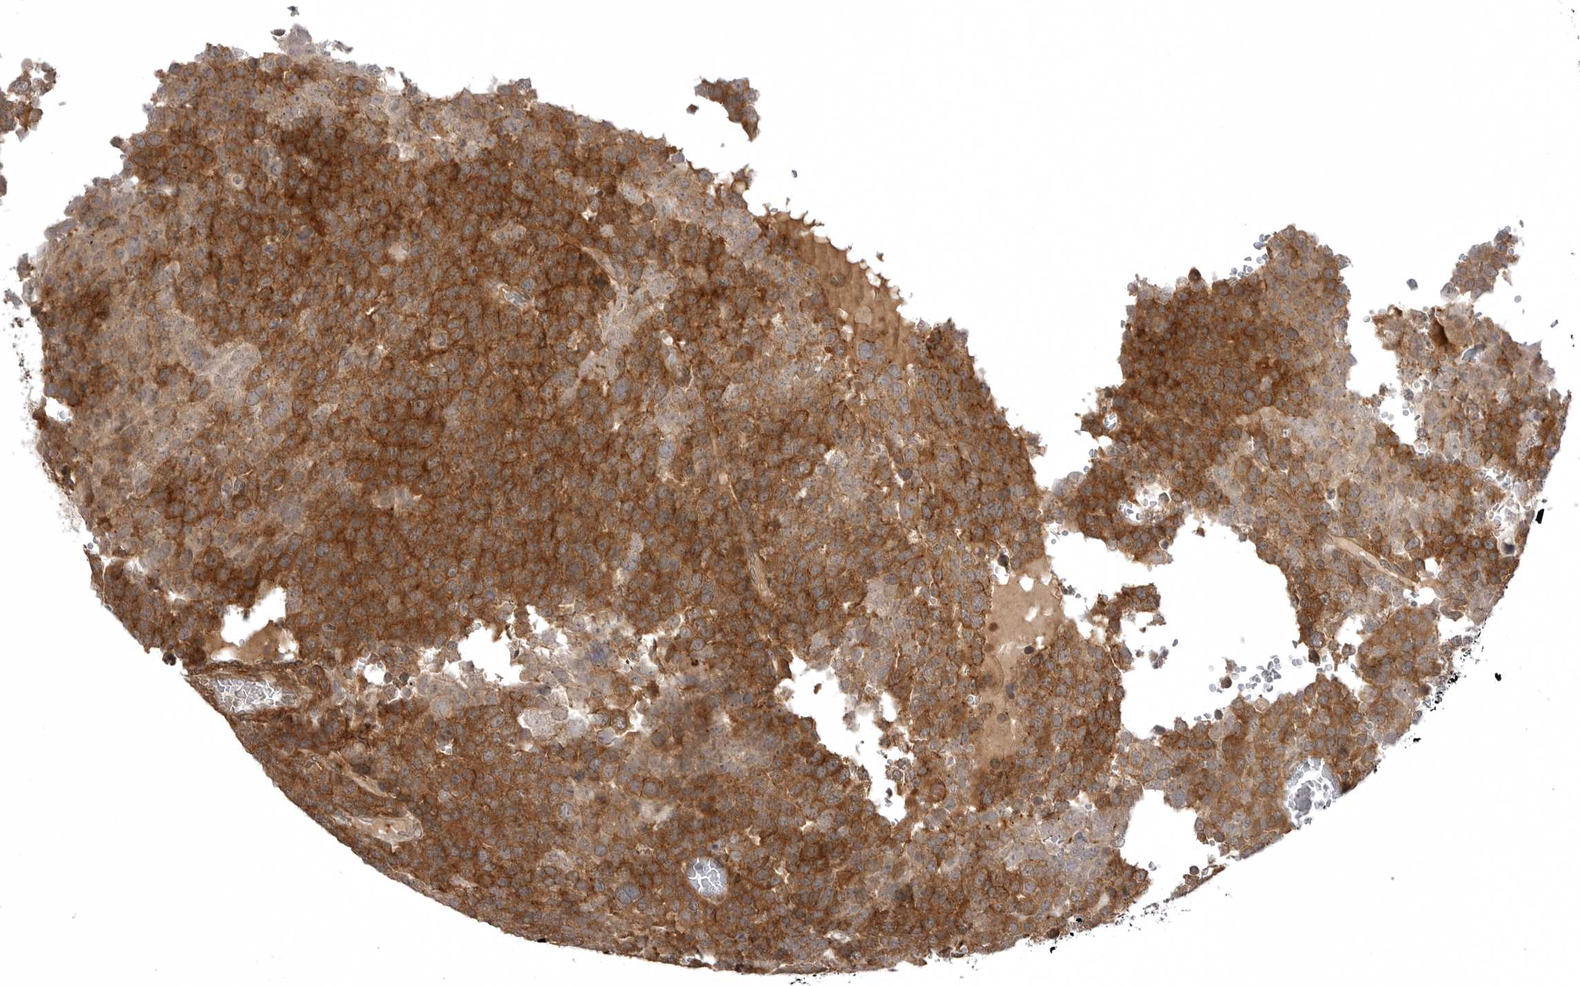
{"staining": {"intensity": "strong", "quantity": ">75%", "location": "cytoplasmic/membranous"}, "tissue": "testis cancer", "cell_type": "Tumor cells", "image_type": "cancer", "snomed": [{"axis": "morphology", "description": "Seminoma, NOS"}, {"axis": "topography", "description": "Testis"}], "caption": "Approximately >75% of tumor cells in testis cancer exhibit strong cytoplasmic/membranous protein positivity as visualized by brown immunohistochemical staining.", "gene": "SORBS1", "patient": {"sex": "male", "age": 71}}